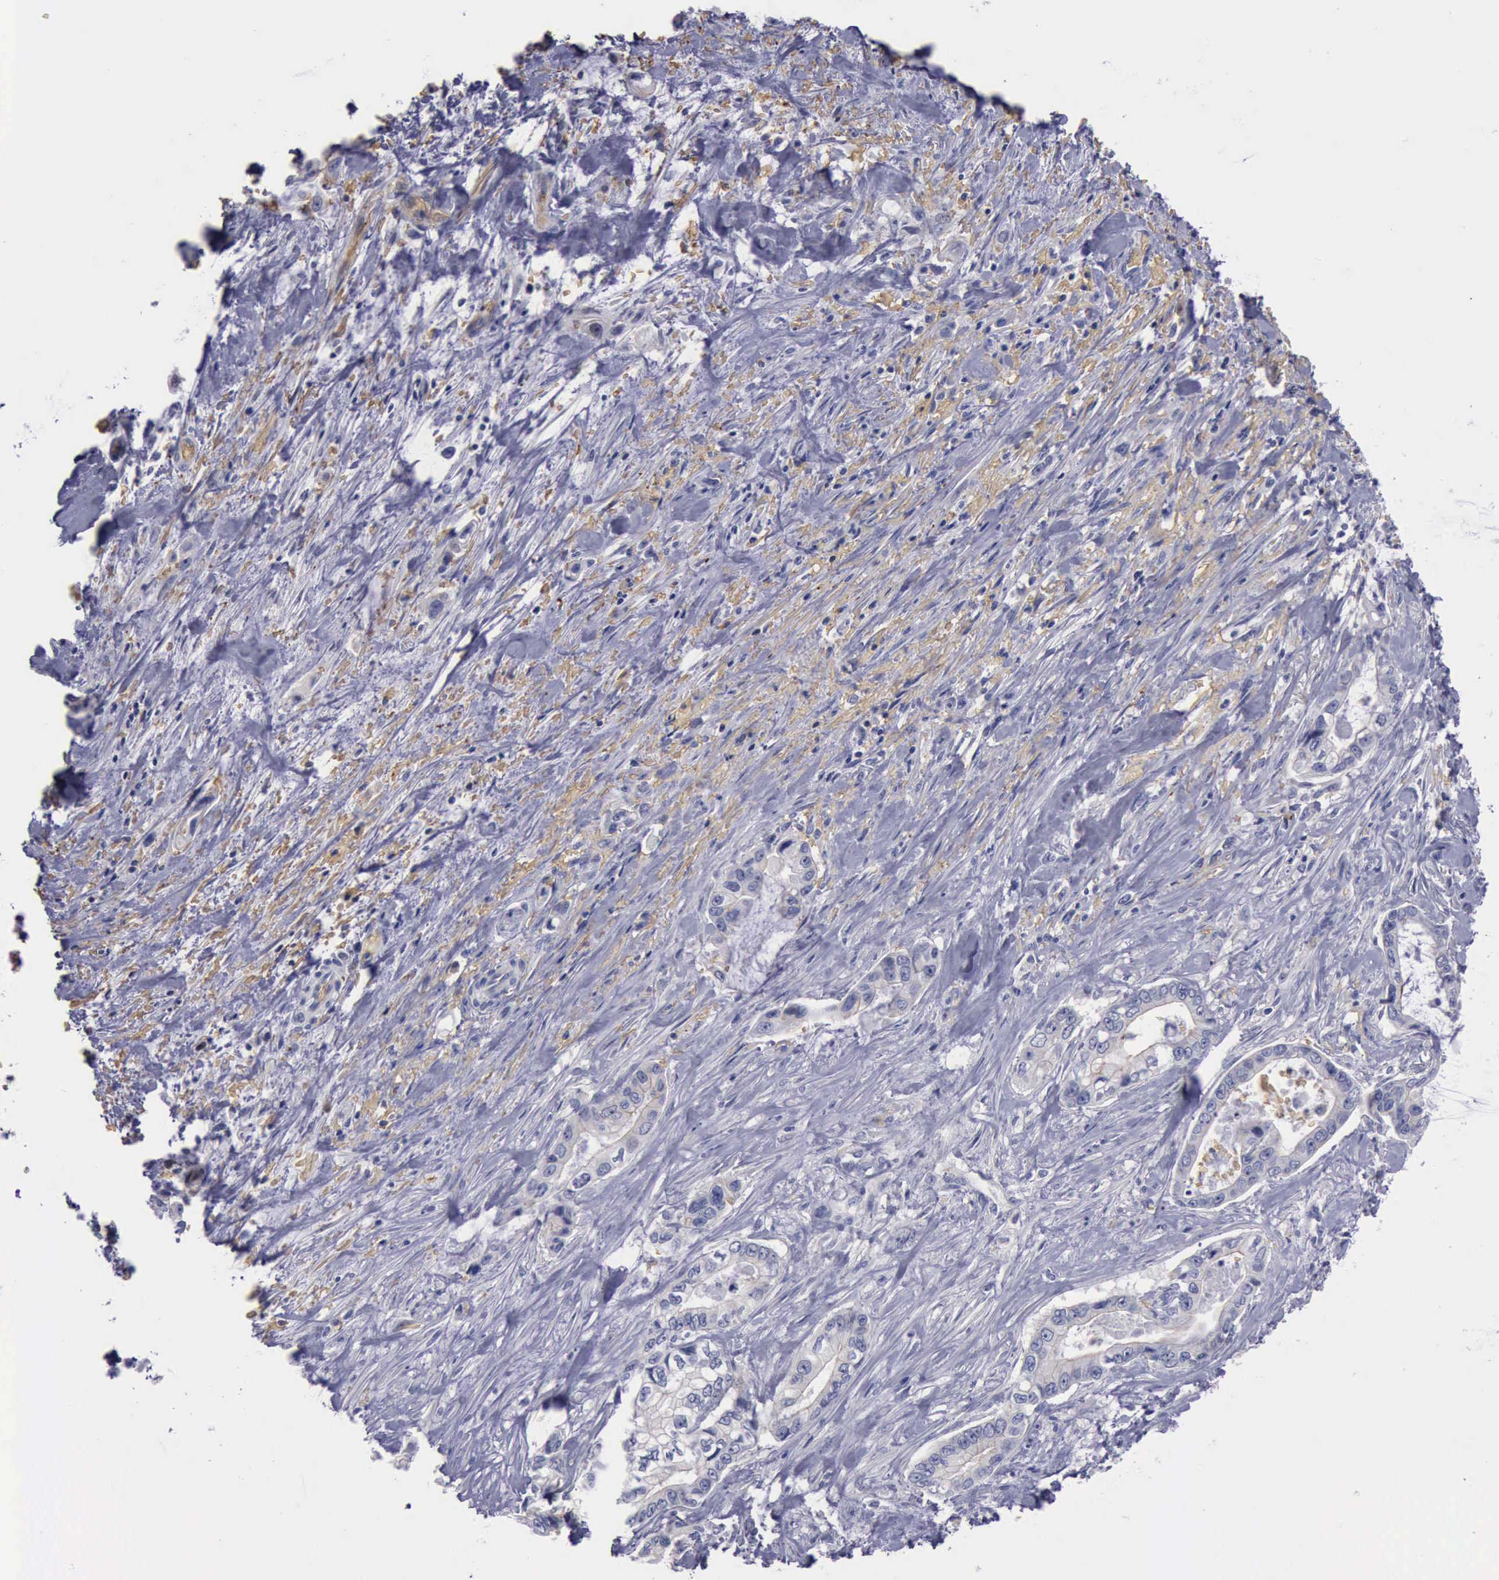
{"staining": {"intensity": "negative", "quantity": "none", "location": "none"}, "tissue": "pancreatic cancer", "cell_type": "Tumor cells", "image_type": "cancer", "snomed": [{"axis": "morphology", "description": "Adenocarcinoma, NOS"}, {"axis": "topography", "description": "Pancreas"}, {"axis": "topography", "description": "Stomach, upper"}], "caption": "Immunohistochemical staining of pancreatic adenocarcinoma shows no significant staining in tumor cells.", "gene": "CEP128", "patient": {"sex": "male", "age": 77}}